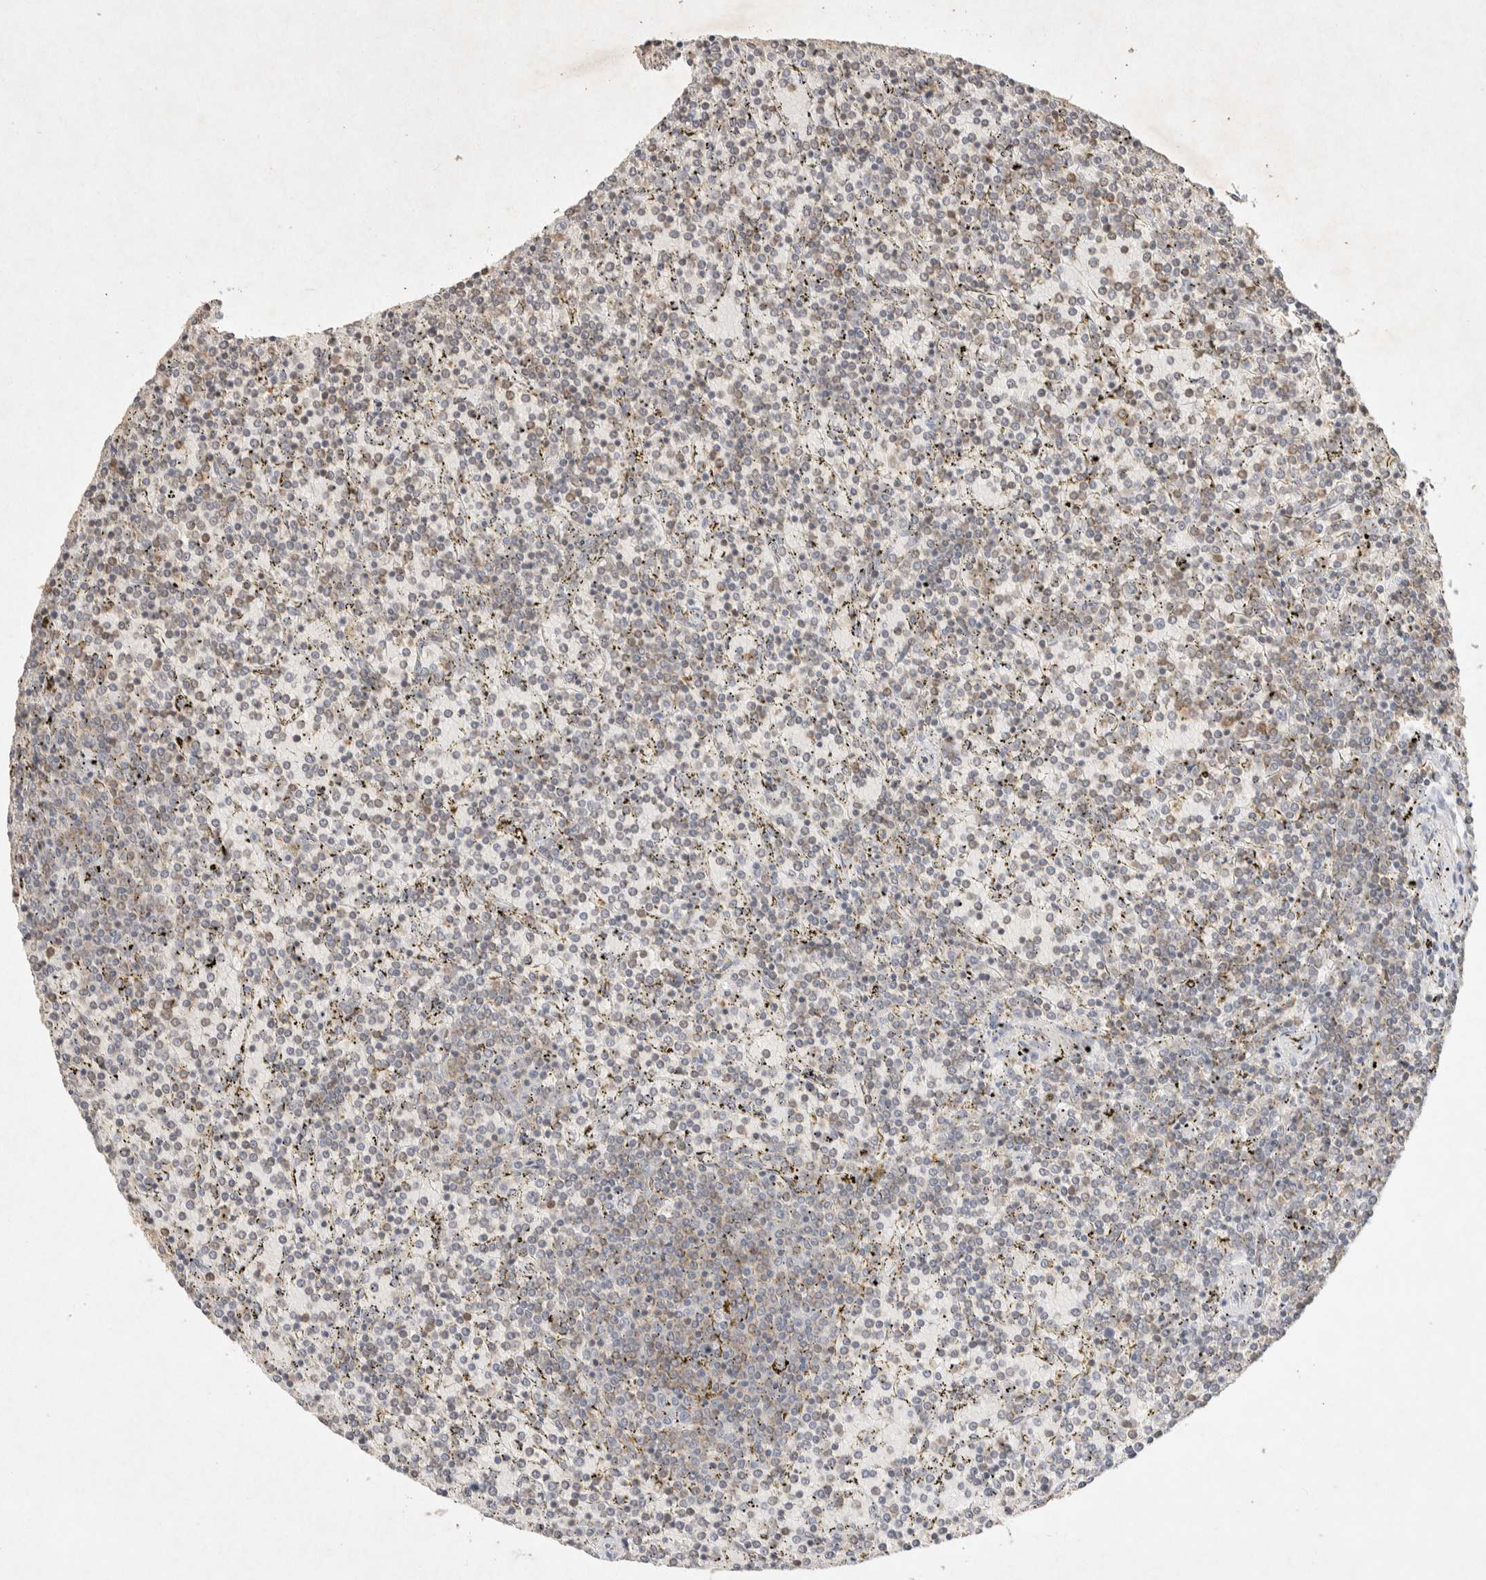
{"staining": {"intensity": "negative", "quantity": "none", "location": "none"}, "tissue": "lymphoma", "cell_type": "Tumor cells", "image_type": "cancer", "snomed": [{"axis": "morphology", "description": "Malignant lymphoma, non-Hodgkin's type, Low grade"}, {"axis": "topography", "description": "Spleen"}], "caption": "Low-grade malignant lymphoma, non-Hodgkin's type was stained to show a protein in brown. There is no significant staining in tumor cells. The staining was performed using DAB (3,3'-diaminobenzidine) to visualize the protein expression in brown, while the nuclei were stained in blue with hematoxylin (Magnification: 20x).", "gene": "RAC2", "patient": {"sex": "female", "age": 77}}